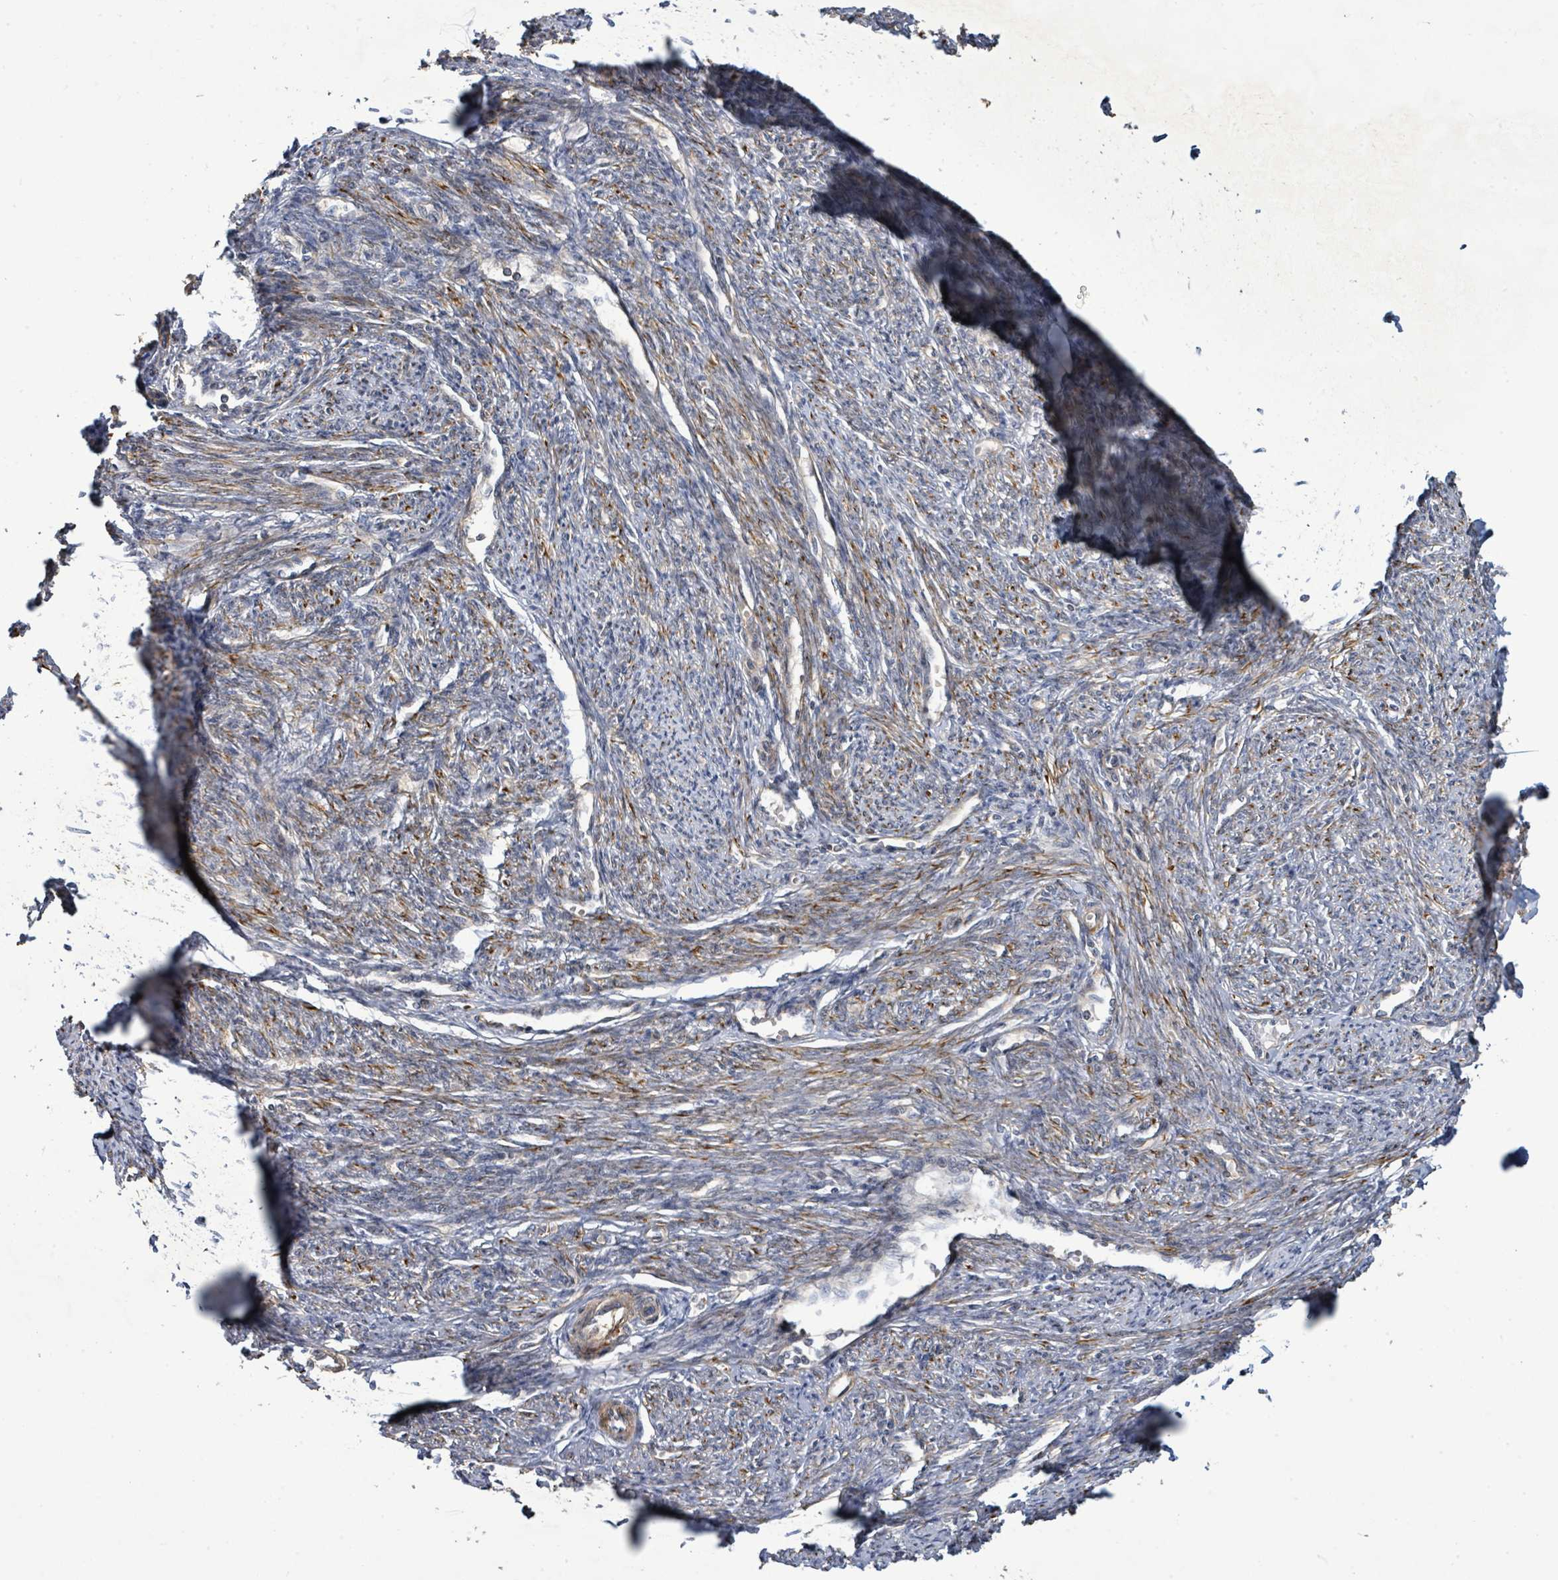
{"staining": {"intensity": "strong", "quantity": "25%-75%", "location": "cytoplasmic/membranous"}, "tissue": "smooth muscle", "cell_type": "Smooth muscle cells", "image_type": "normal", "snomed": [{"axis": "morphology", "description": "Normal tissue, NOS"}, {"axis": "topography", "description": "Smooth muscle"}, {"axis": "topography", "description": "Fallopian tube"}], "caption": "A high amount of strong cytoplasmic/membranous staining is appreciated in approximately 25%-75% of smooth muscle cells in normal smooth muscle.", "gene": "STARD4", "patient": {"sex": "female", "age": 59}}